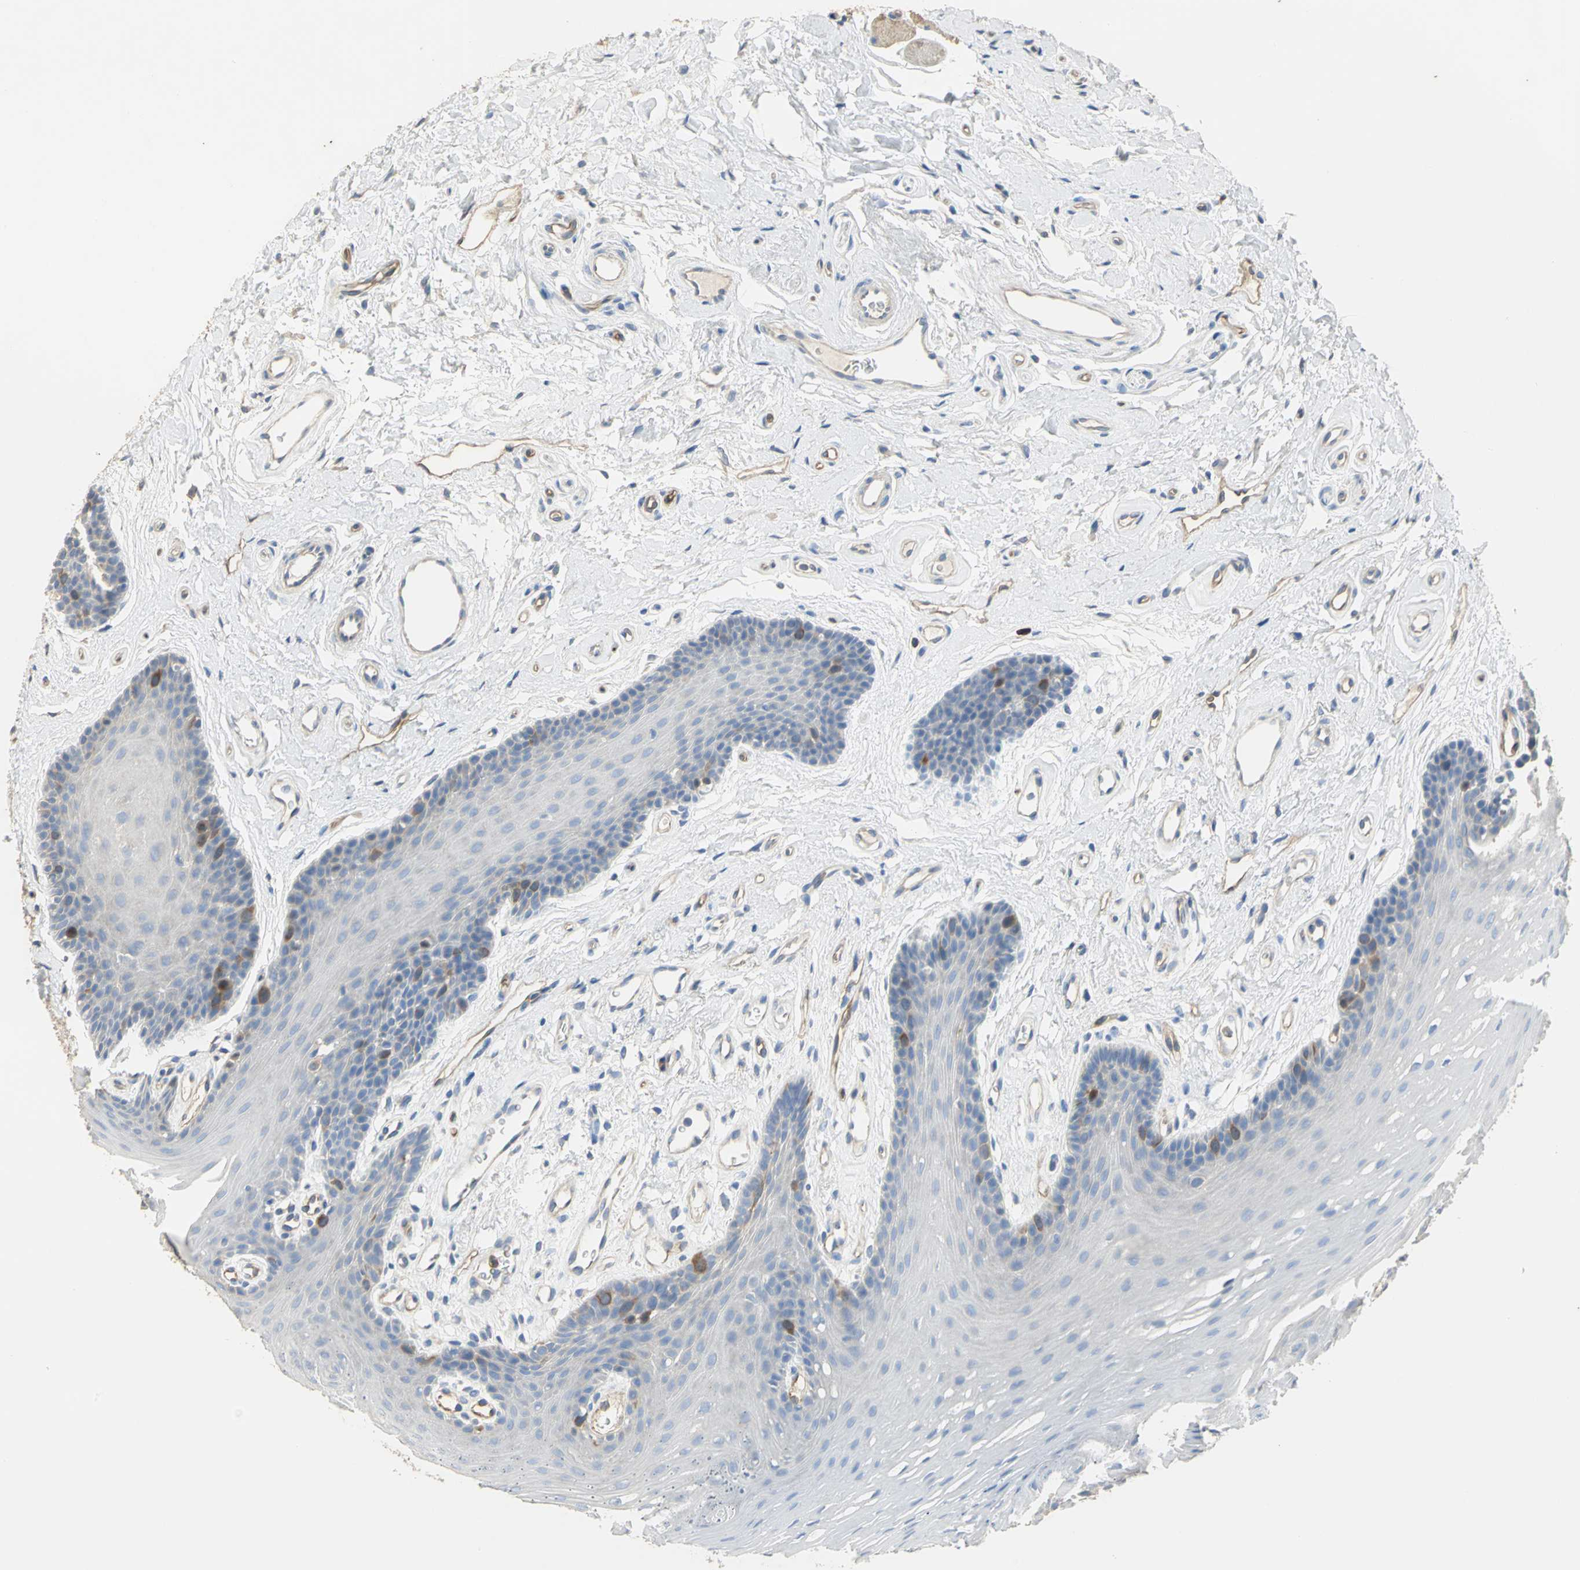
{"staining": {"intensity": "moderate", "quantity": "<25%", "location": "cytoplasmic/membranous"}, "tissue": "oral mucosa", "cell_type": "Squamous epithelial cells", "image_type": "normal", "snomed": [{"axis": "morphology", "description": "Normal tissue, NOS"}, {"axis": "topography", "description": "Oral tissue"}], "caption": "Squamous epithelial cells display moderate cytoplasmic/membranous expression in approximately <25% of cells in normal oral mucosa. Using DAB (brown) and hematoxylin (blue) stains, captured at high magnification using brightfield microscopy.", "gene": "DLGAP5", "patient": {"sex": "male", "age": 62}}